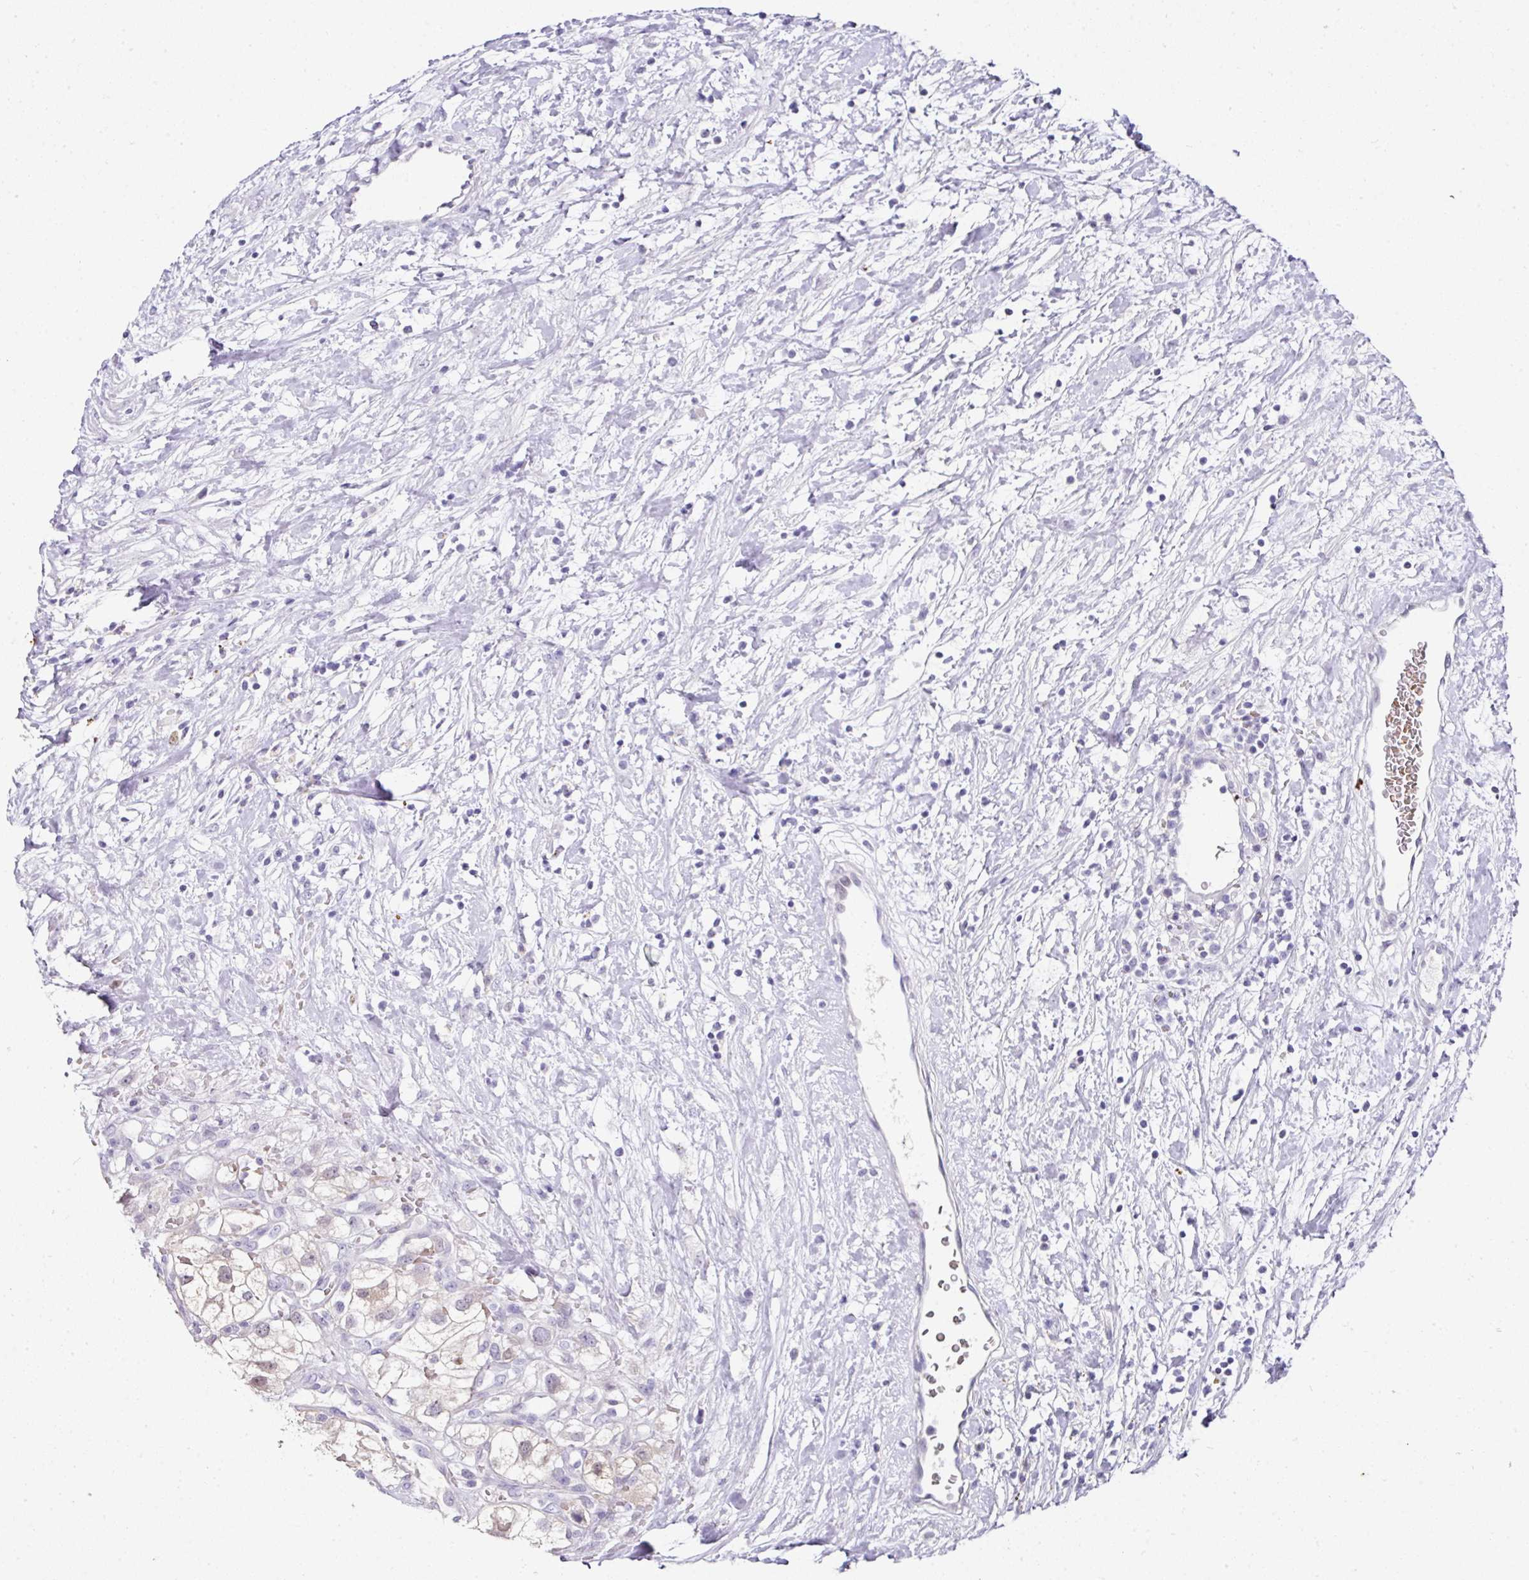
{"staining": {"intensity": "weak", "quantity": "25%-75%", "location": "cytoplasmic/membranous,nuclear"}, "tissue": "renal cancer", "cell_type": "Tumor cells", "image_type": "cancer", "snomed": [{"axis": "morphology", "description": "Adenocarcinoma, NOS"}, {"axis": "topography", "description": "Kidney"}], "caption": "There is low levels of weak cytoplasmic/membranous and nuclear expression in tumor cells of renal cancer, as demonstrated by immunohistochemical staining (brown color).", "gene": "ANKRD18A", "patient": {"sex": "male", "age": 59}}